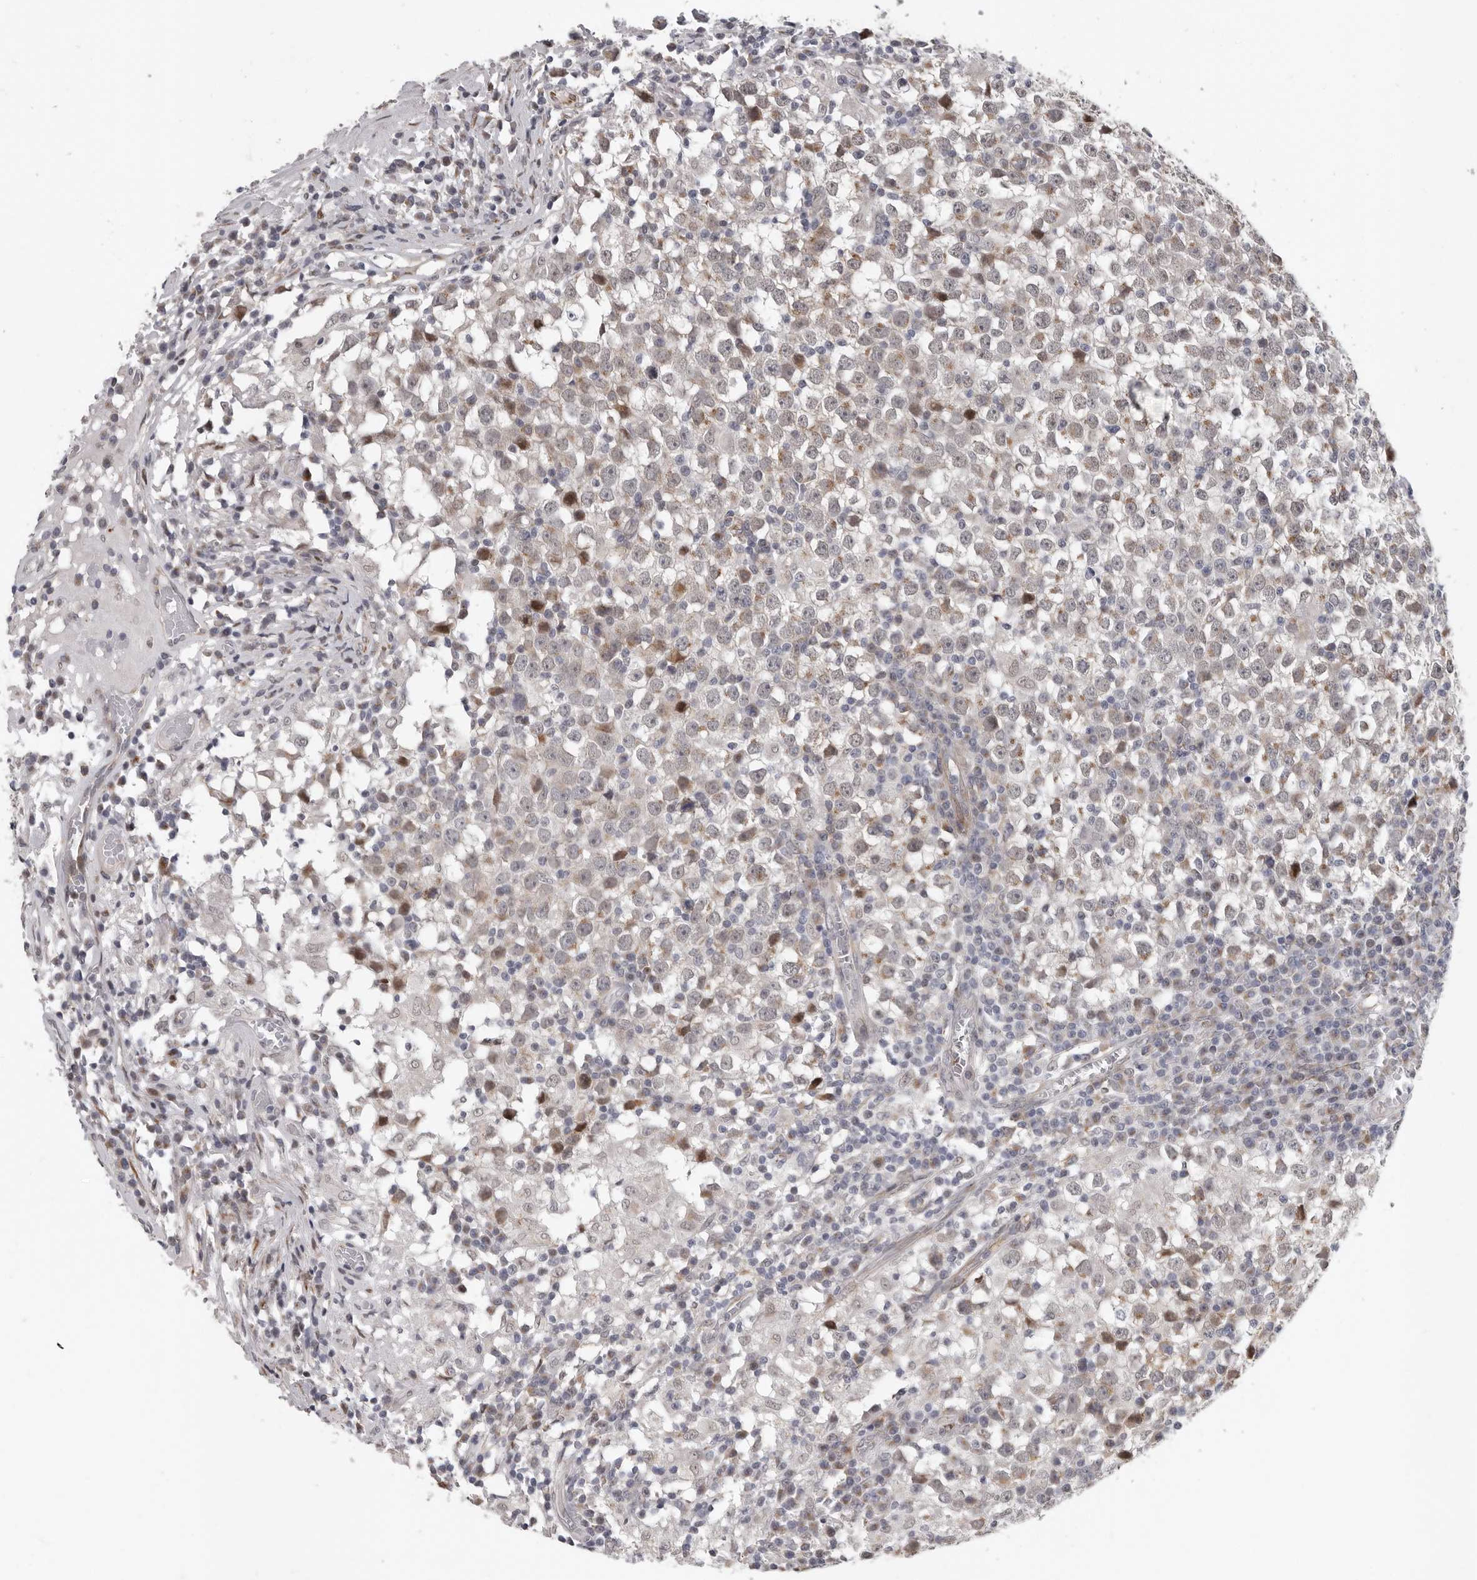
{"staining": {"intensity": "weak", "quantity": "<25%", "location": "cytoplasmic/membranous"}, "tissue": "testis cancer", "cell_type": "Tumor cells", "image_type": "cancer", "snomed": [{"axis": "morphology", "description": "Seminoma, NOS"}, {"axis": "topography", "description": "Testis"}], "caption": "The IHC histopathology image has no significant expression in tumor cells of testis seminoma tissue.", "gene": "RALGPS2", "patient": {"sex": "male", "age": 65}}